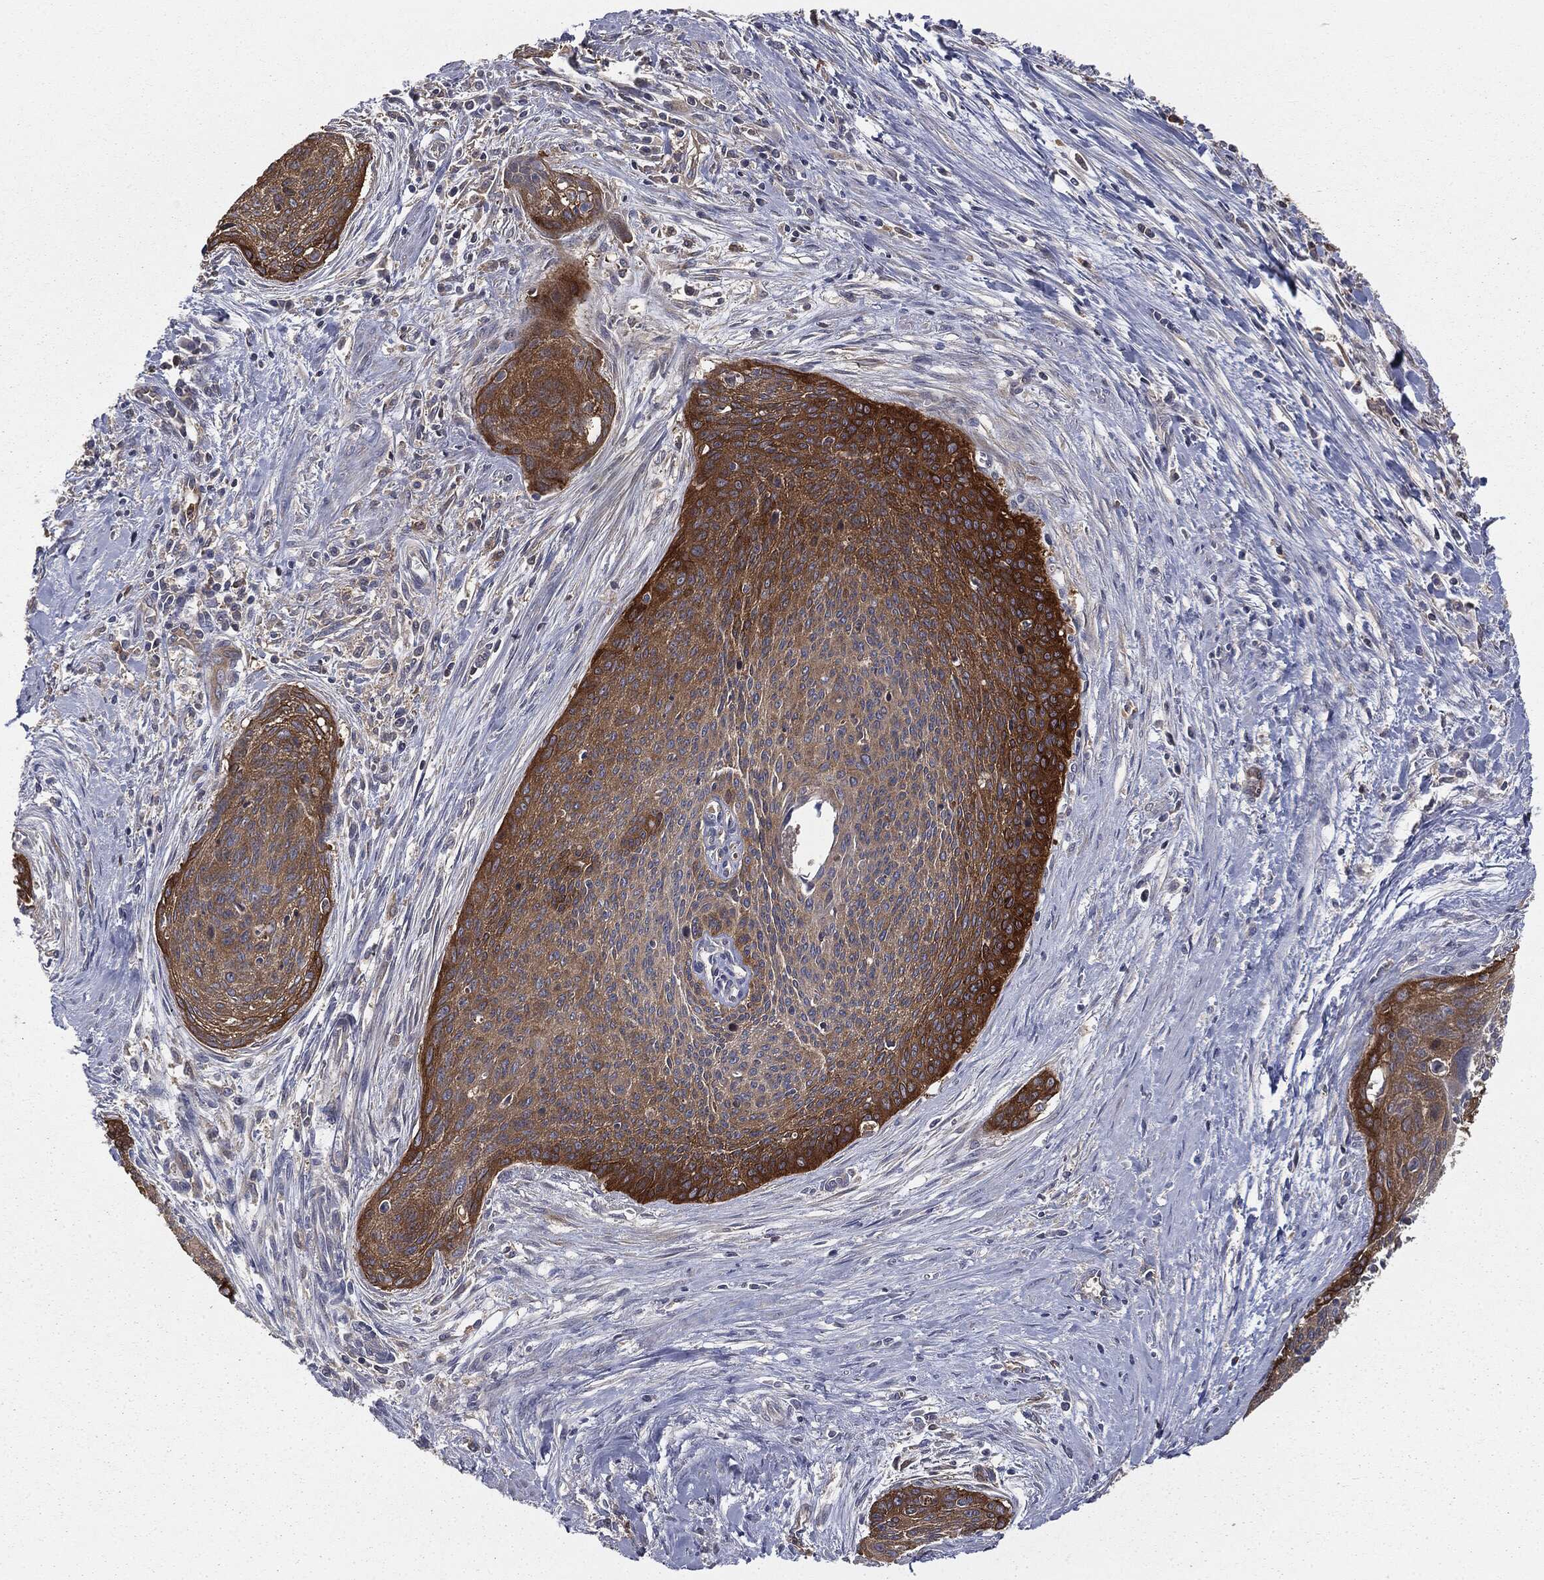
{"staining": {"intensity": "strong", "quantity": "<25%", "location": "cytoplasmic/membranous"}, "tissue": "cervical cancer", "cell_type": "Tumor cells", "image_type": "cancer", "snomed": [{"axis": "morphology", "description": "Squamous cell carcinoma, NOS"}, {"axis": "topography", "description": "Cervix"}], "caption": "Brown immunohistochemical staining in cervical squamous cell carcinoma displays strong cytoplasmic/membranous expression in about <25% of tumor cells.", "gene": "GNB5", "patient": {"sex": "female", "age": 55}}